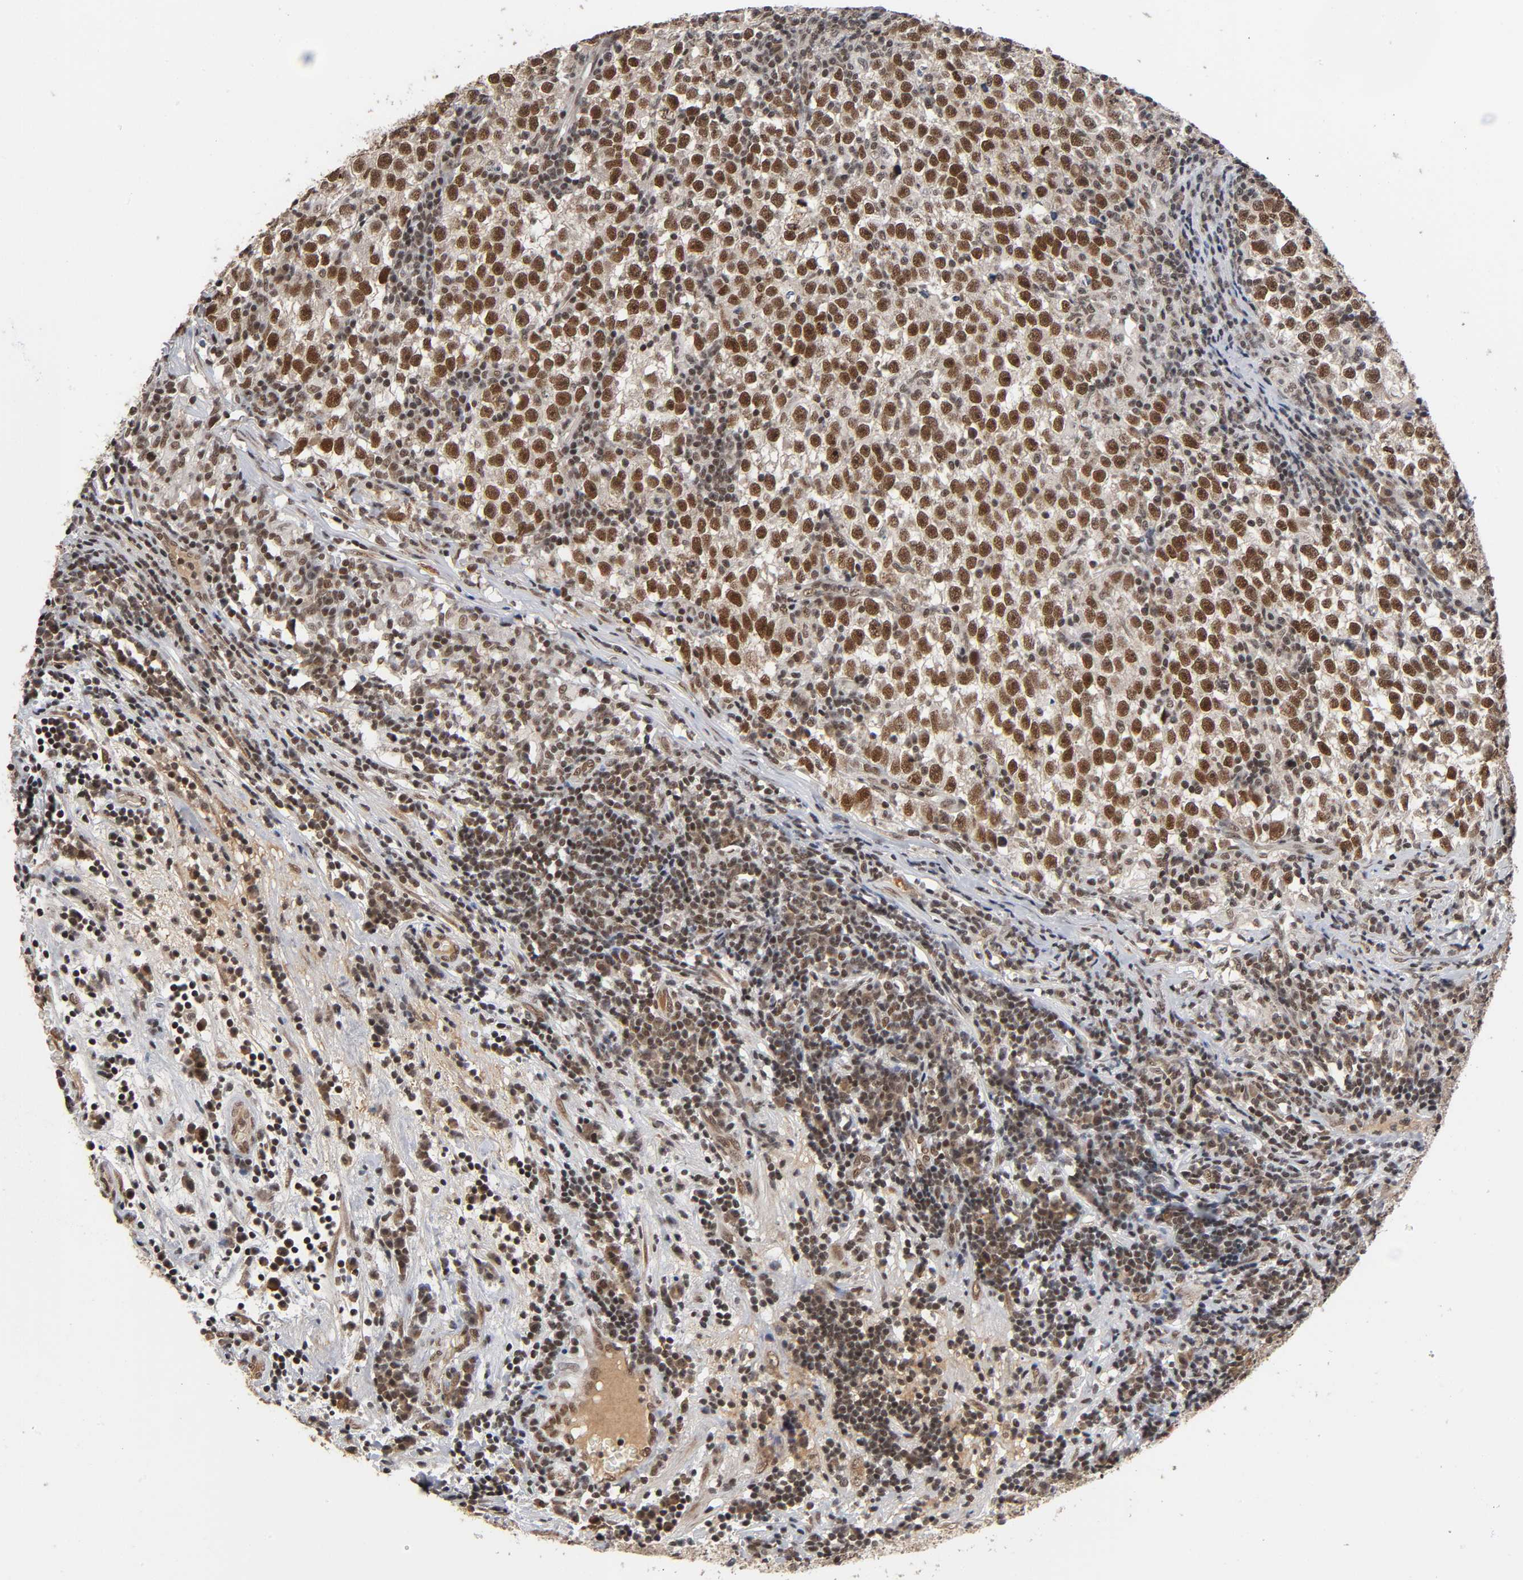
{"staining": {"intensity": "moderate", "quantity": "25%-75%", "location": "cytoplasmic/membranous,nuclear"}, "tissue": "testis cancer", "cell_type": "Tumor cells", "image_type": "cancer", "snomed": [{"axis": "morphology", "description": "Seminoma, NOS"}, {"axis": "topography", "description": "Testis"}], "caption": "The micrograph displays a brown stain indicating the presence of a protein in the cytoplasmic/membranous and nuclear of tumor cells in testis cancer. Ihc stains the protein in brown and the nuclei are stained blue.", "gene": "ZNF384", "patient": {"sex": "male", "age": 43}}